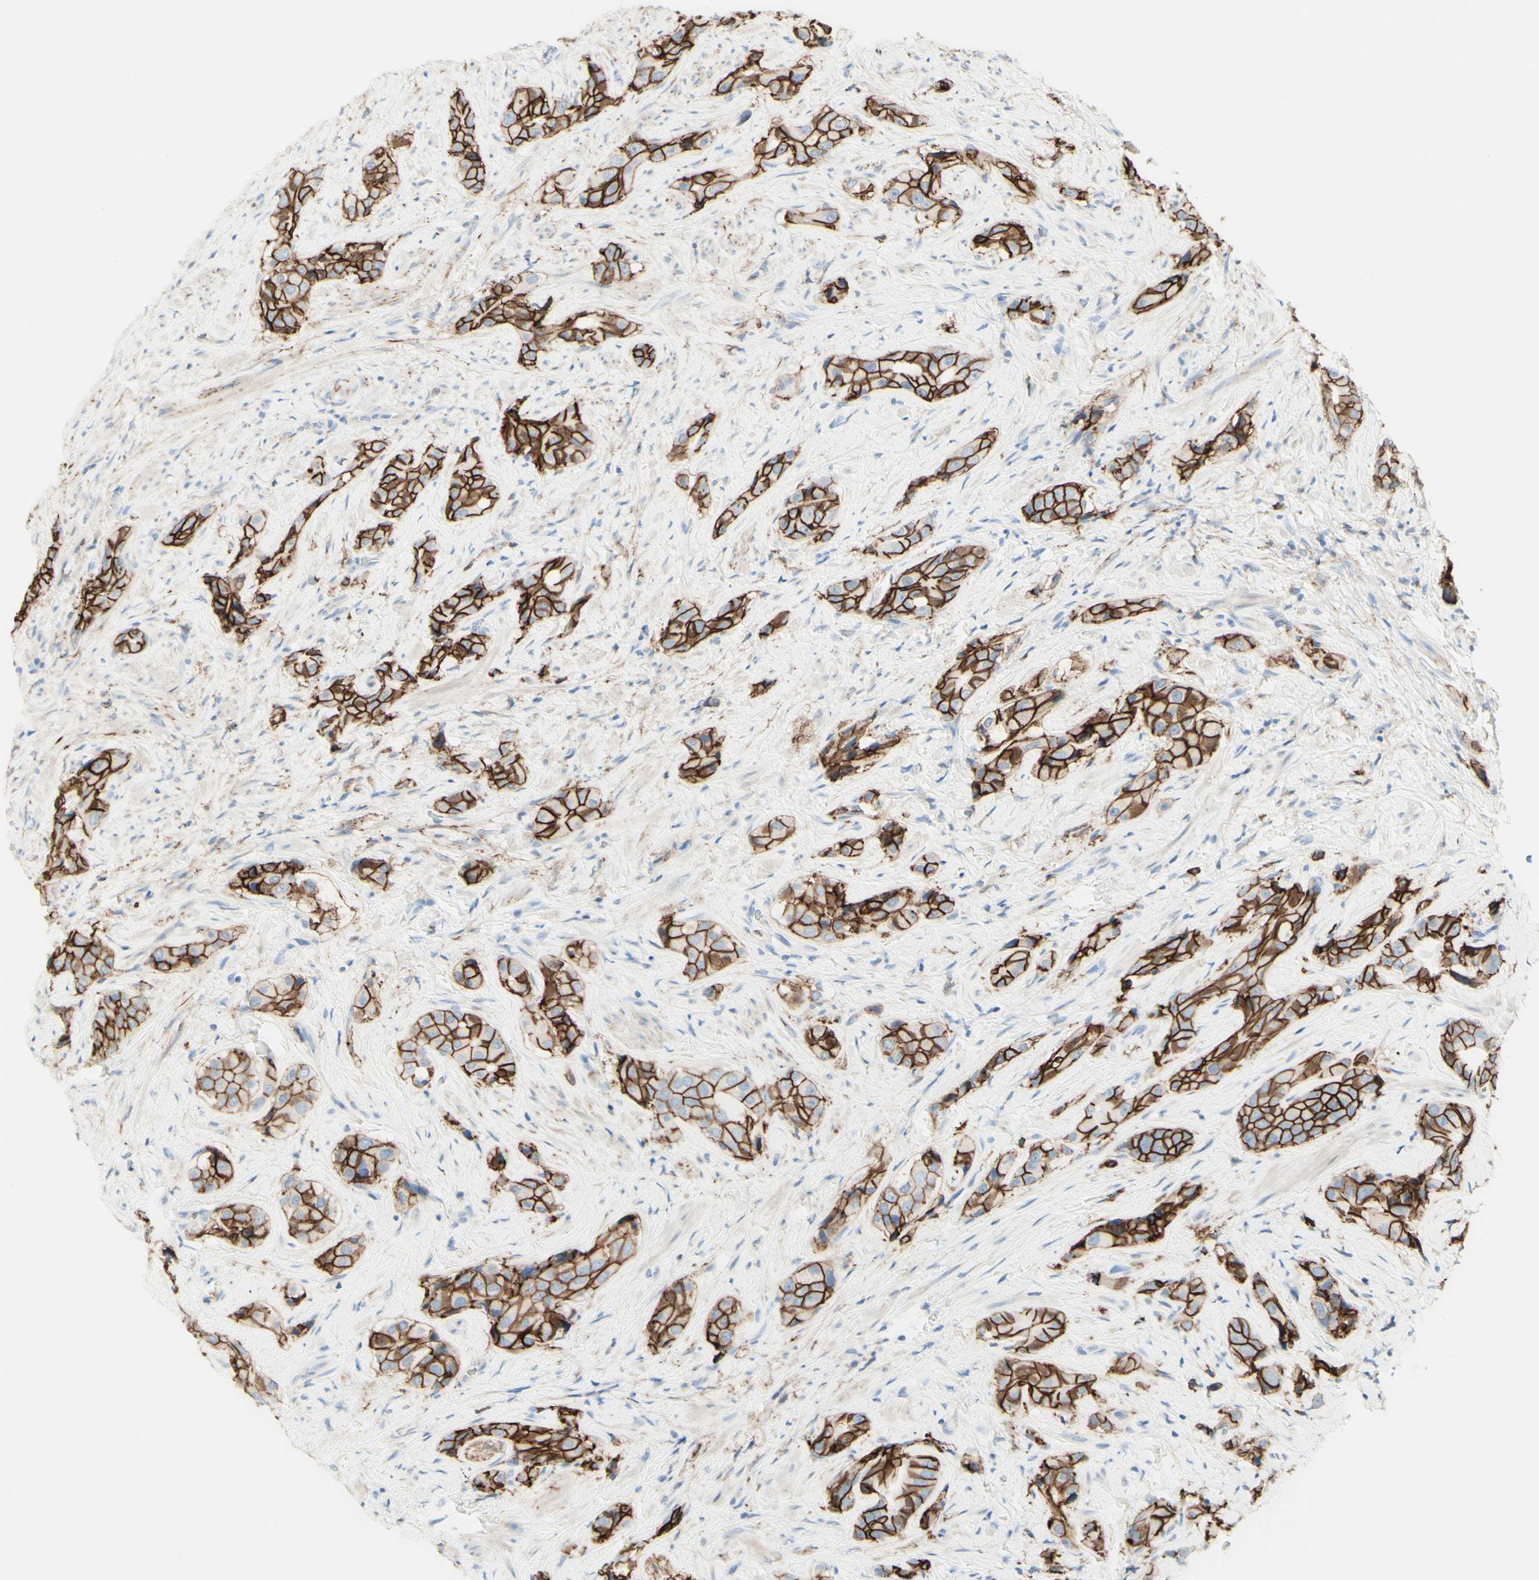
{"staining": {"intensity": "strong", "quantity": ">75%", "location": "cytoplasmic/membranous"}, "tissue": "prostate cancer", "cell_type": "Tumor cells", "image_type": "cancer", "snomed": [{"axis": "morphology", "description": "Adenocarcinoma, High grade"}, {"axis": "topography", "description": "Prostate"}], "caption": "Strong cytoplasmic/membranous protein expression is present in about >75% of tumor cells in prostate cancer (adenocarcinoma (high-grade)).", "gene": "ALCAM", "patient": {"sex": "male", "age": 71}}